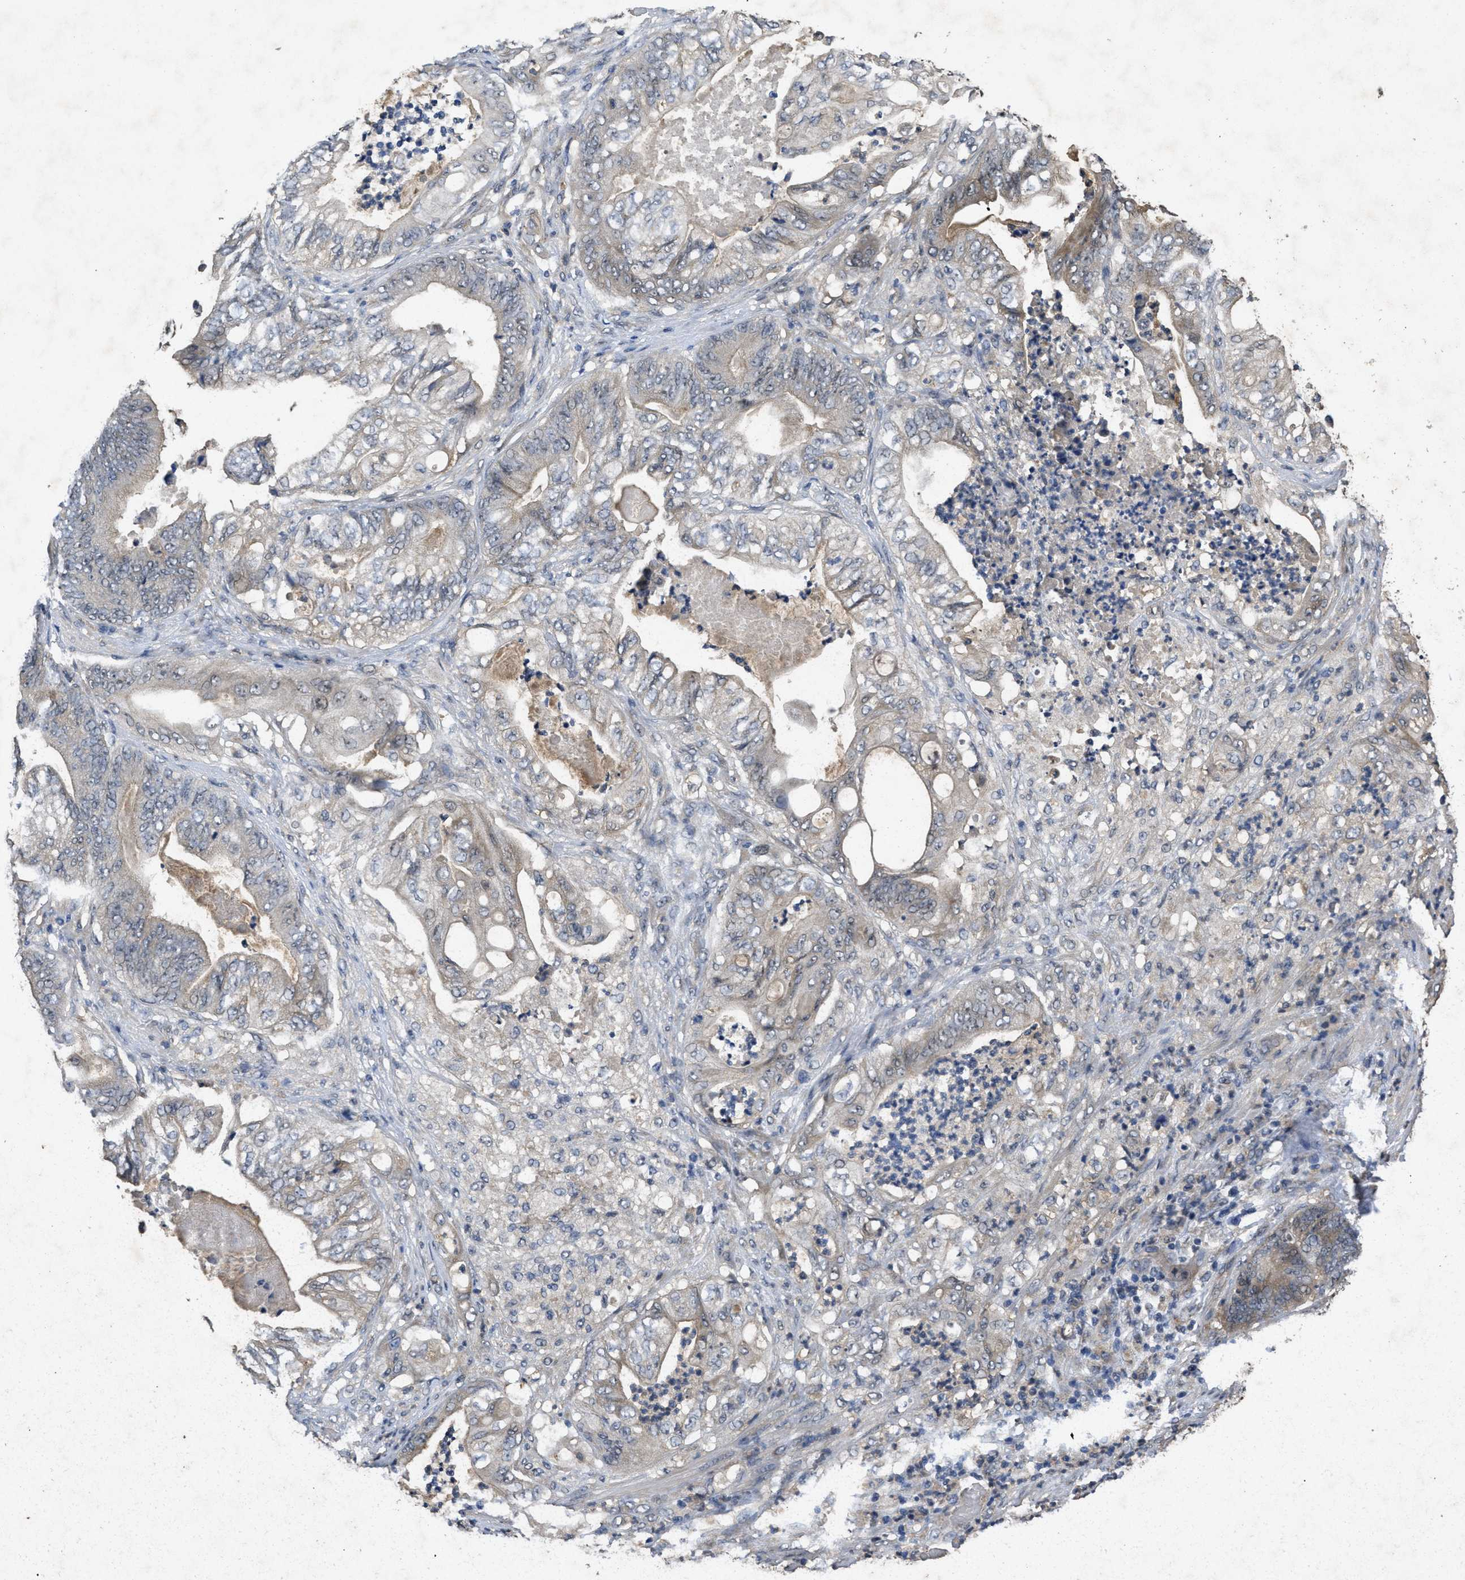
{"staining": {"intensity": "weak", "quantity": "<25%", "location": "cytoplasmic/membranous"}, "tissue": "stomach cancer", "cell_type": "Tumor cells", "image_type": "cancer", "snomed": [{"axis": "morphology", "description": "Adenocarcinoma, NOS"}, {"axis": "topography", "description": "Stomach"}], "caption": "Tumor cells are negative for protein expression in human stomach cancer (adenocarcinoma).", "gene": "PAPOLG", "patient": {"sex": "female", "age": 73}}